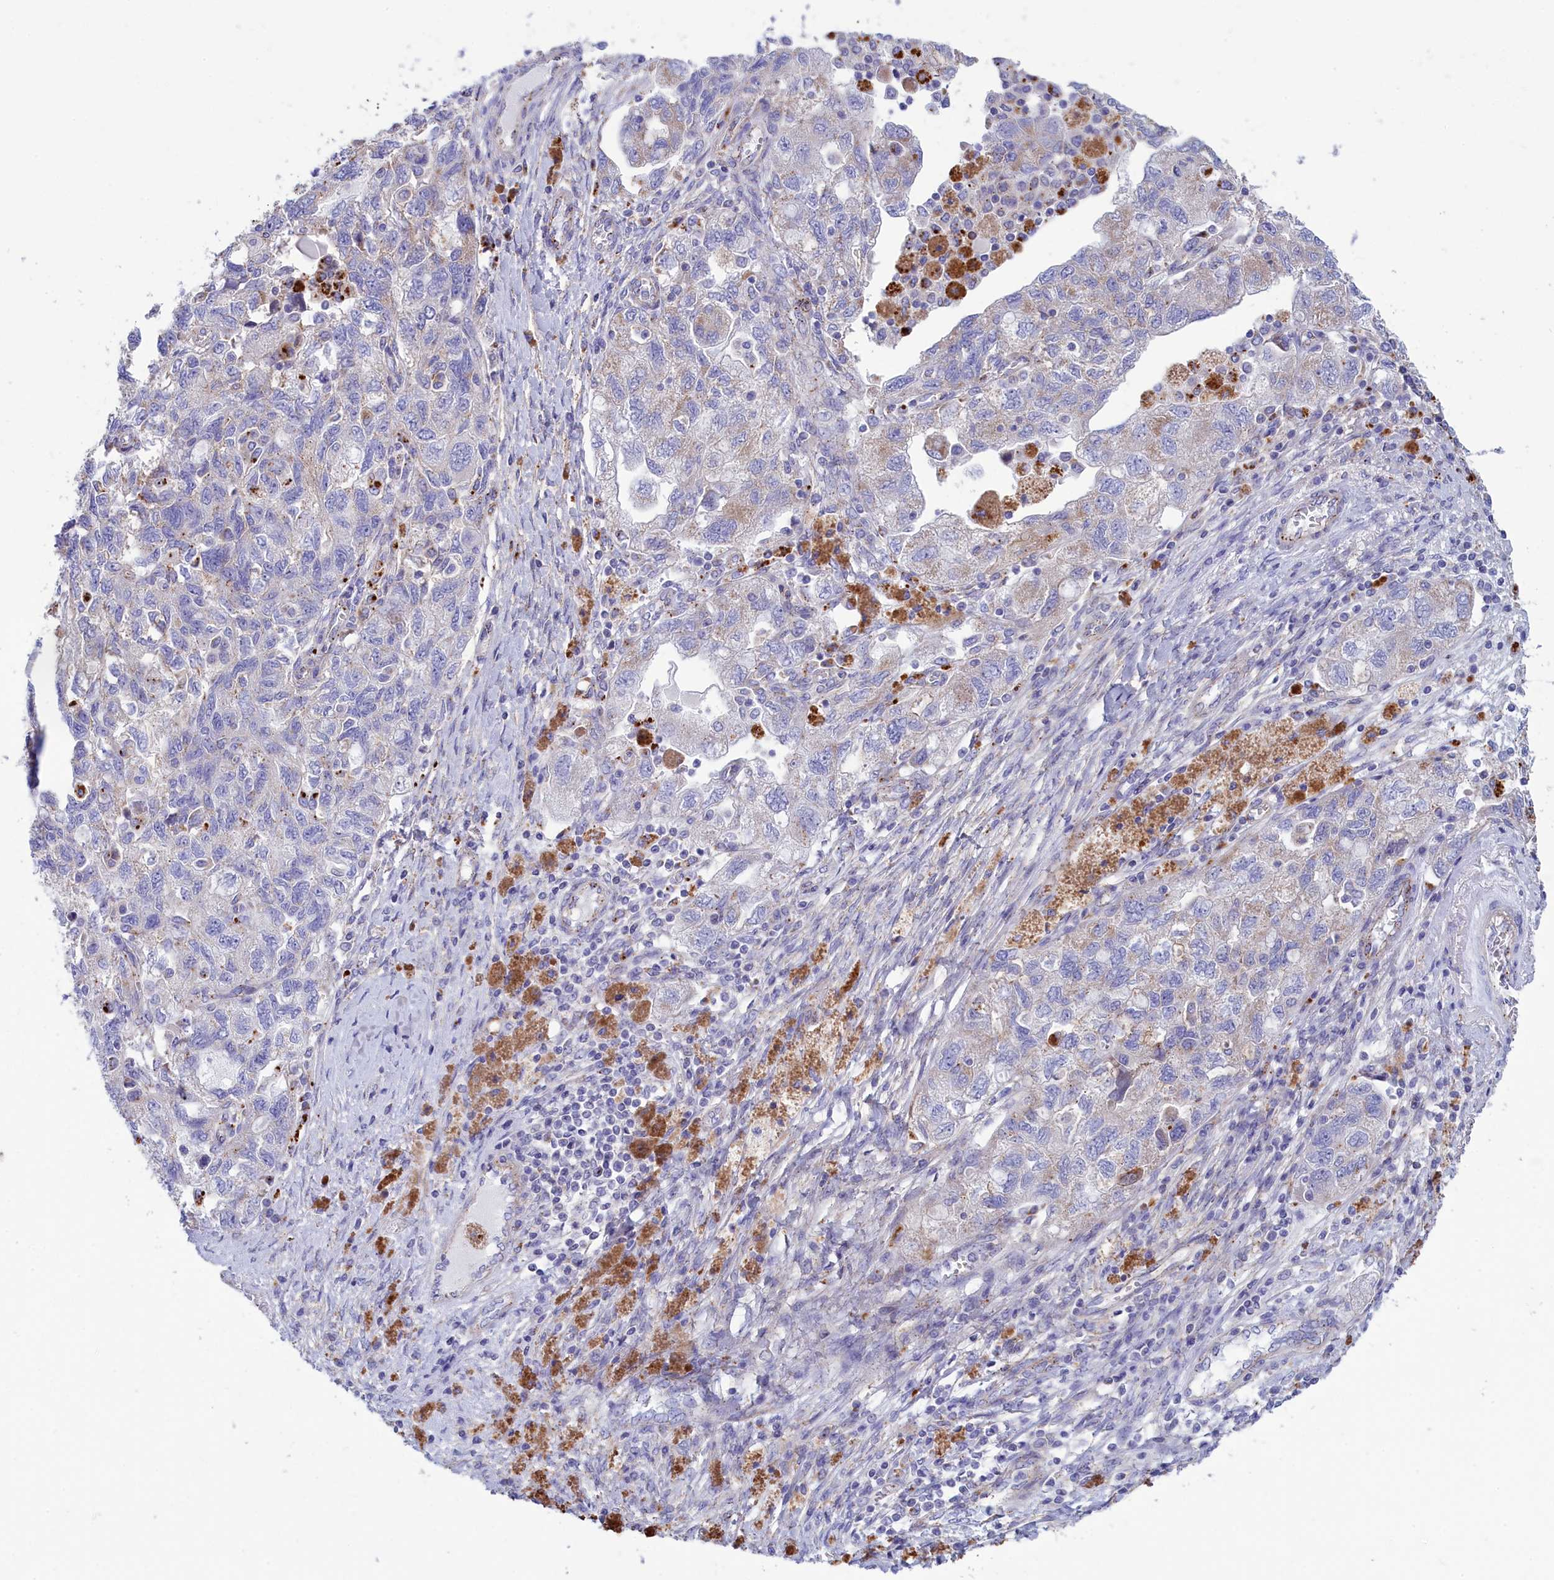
{"staining": {"intensity": "weak", "quantity": "<25%", "location": "cytoplasmic/membranous"}, "tissue": "ovarian cancer", "cell_type": "Tumor cells", "image_type": "cancer", "snomed": [{"axis": "morphology", "description": "Carcinoma, NOS"}, {"axis": "morphology", "description": "Cystadenocarcinoma, serous, NOS"}, {"axis": "topography", "description": "Ovary"}], "caption": "A micrograph of ovarian cancer stained for a protein reveals no brown staining in tumor cells.", "gene": "WDR6", "patient": {"sex": "female", "age": 69}}